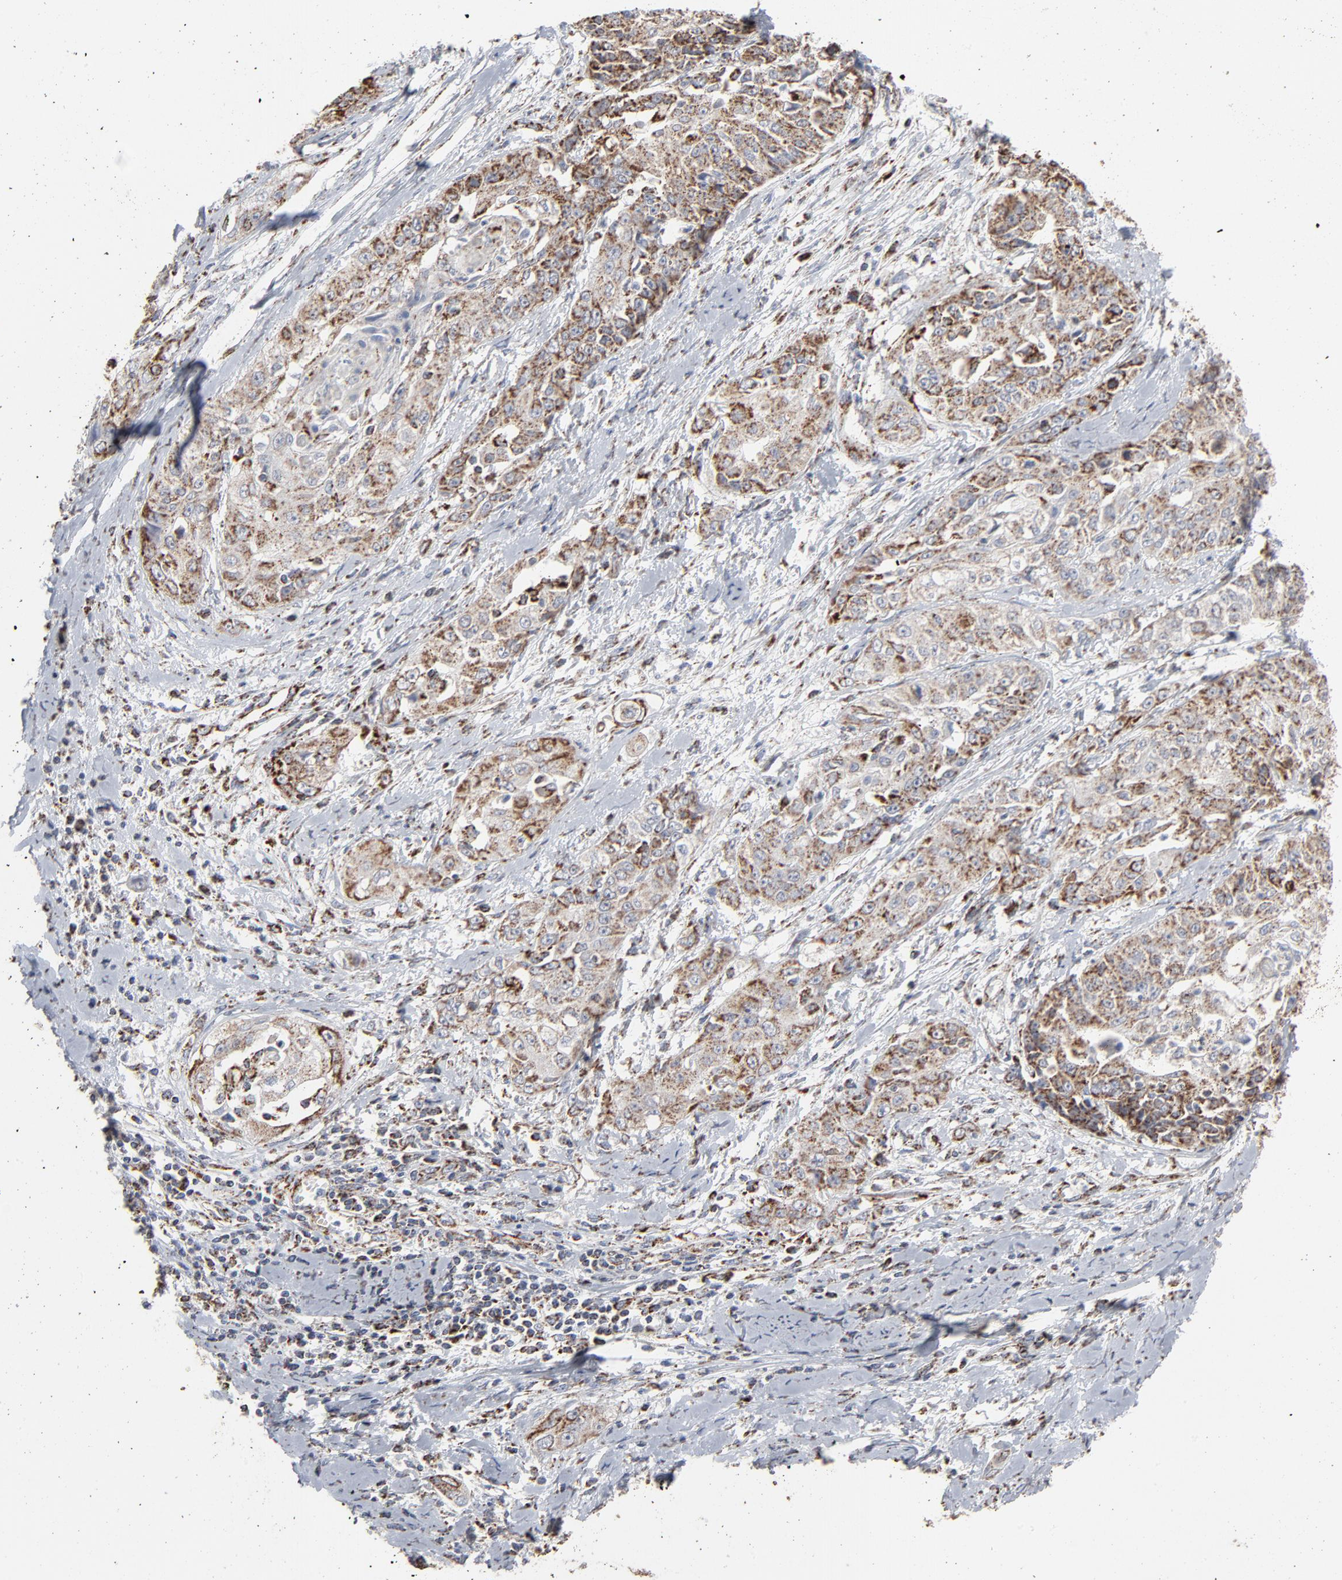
{"staining": {"intensity": "strong", "quantity": ">75%", "location": "cytoplasmic/membranous"}, "tissue": "cervical cancer", "cell_type": "Tumor cells", "image_type": "cancer", "snomed": [{"axis": "morphology", "description": "Squamous cell carcinoma, NOS"}, {"axis": "topography", "description": "Cervix"}], "caption": "The histopathology image shows a brown stain indicating the presence of a protein in the cytoplasmic/membranous of tumor cells in cervical cancer (squamous cell carcinoma).", "gene": "UQCRC1", "patient": {"sex": "female", "age": 64}}